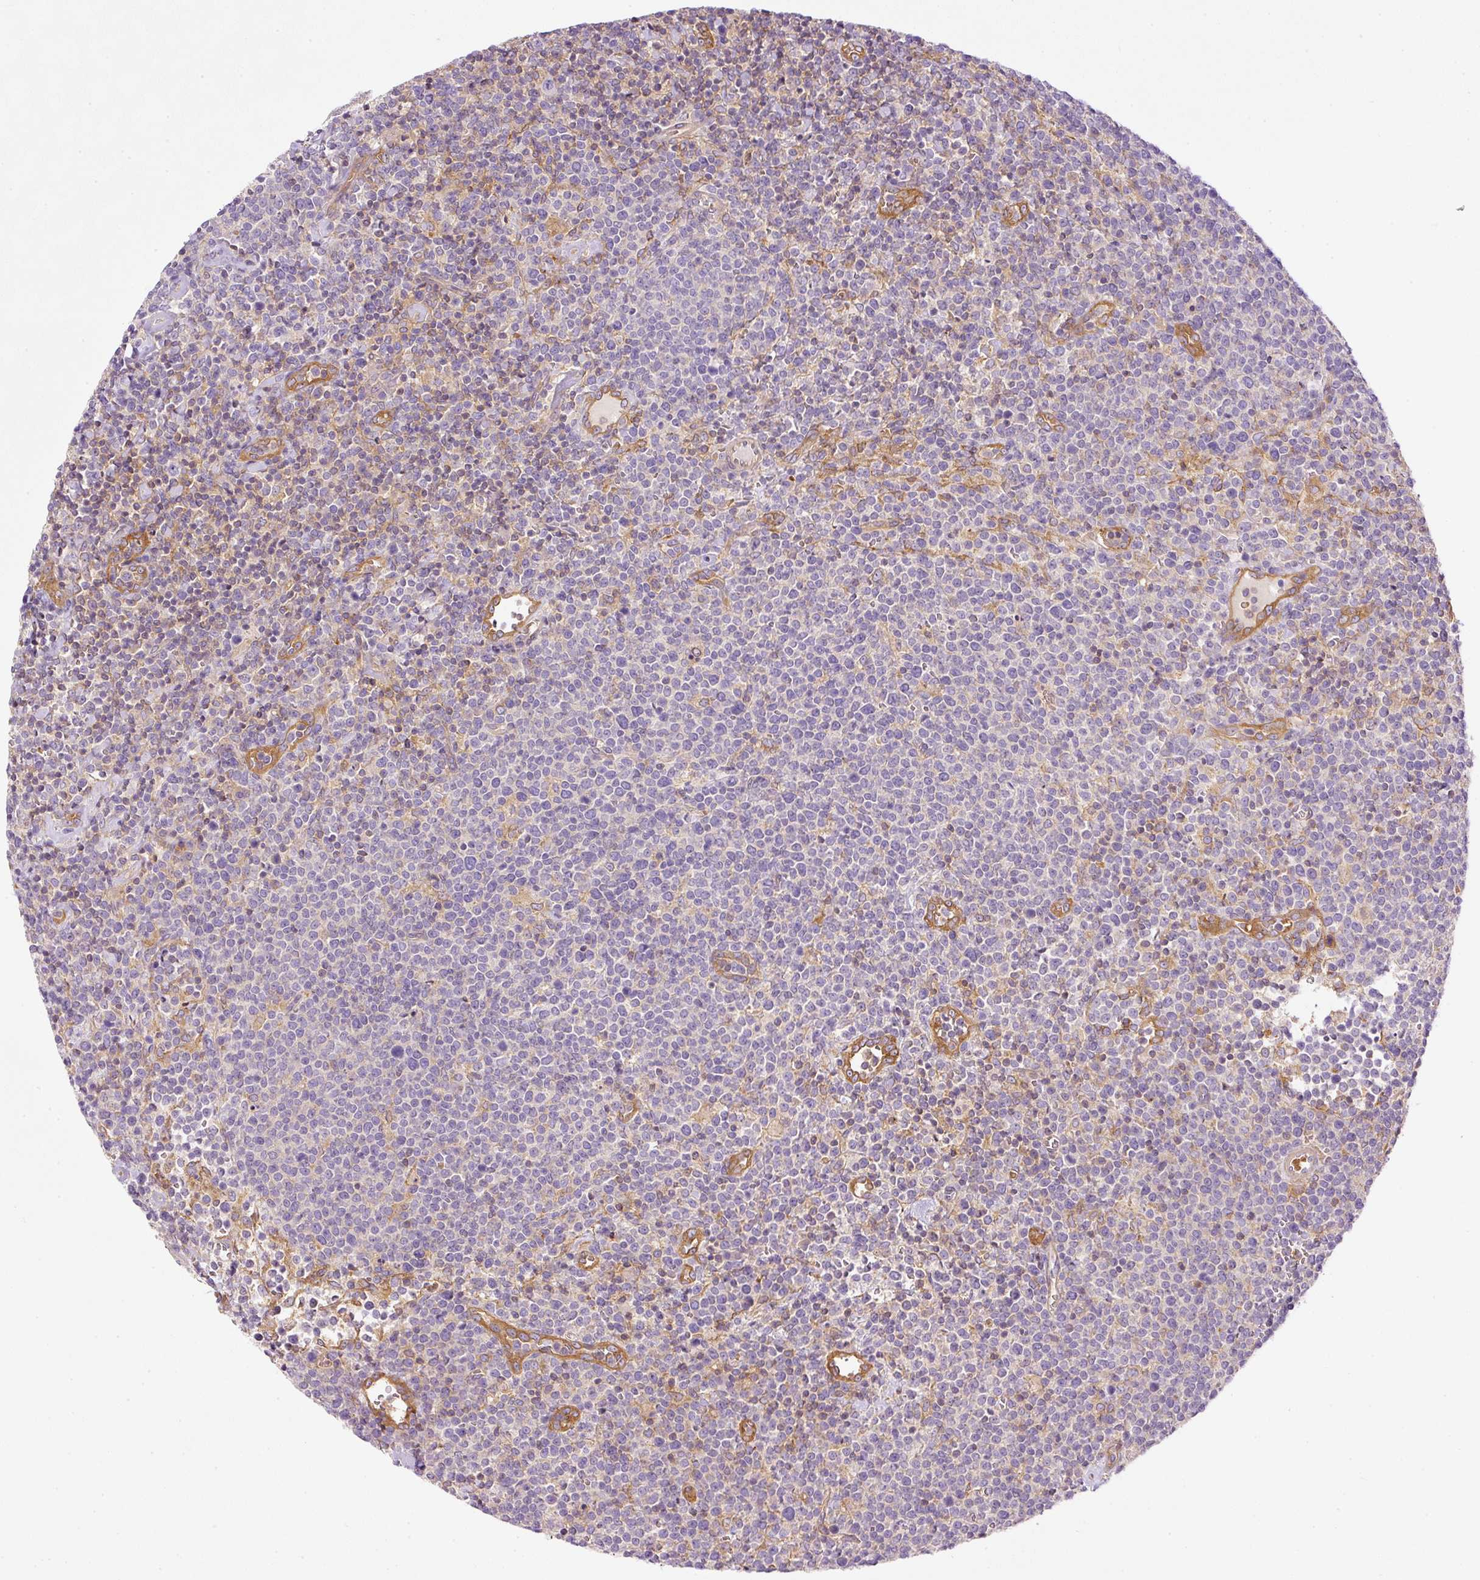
{"staining": {"intensity": "negative", "quantity": "none", "location": "none"}, "tissue": "lymphoma", "cell_type": "Tumor cells", "image_type": "cancer", "snomed": [{"axis": "morphology", "description": "Malignant lymphoma, non-Hodgkin's type, High grade"}, {"axis": "topography", "description": "Lymph node"}], "caption": "Protein analysis of malignant lymphoma, non-Hodgkin's type (high-grade) displays no significant positivity in tumor cells. (Brightfield microscopy of DAB (3,3'-diaminobenzidine) immunohistochemistry at high magnification).", "gene": "TBC1D2B", "patient": {"sex": "male", "age": 61}}